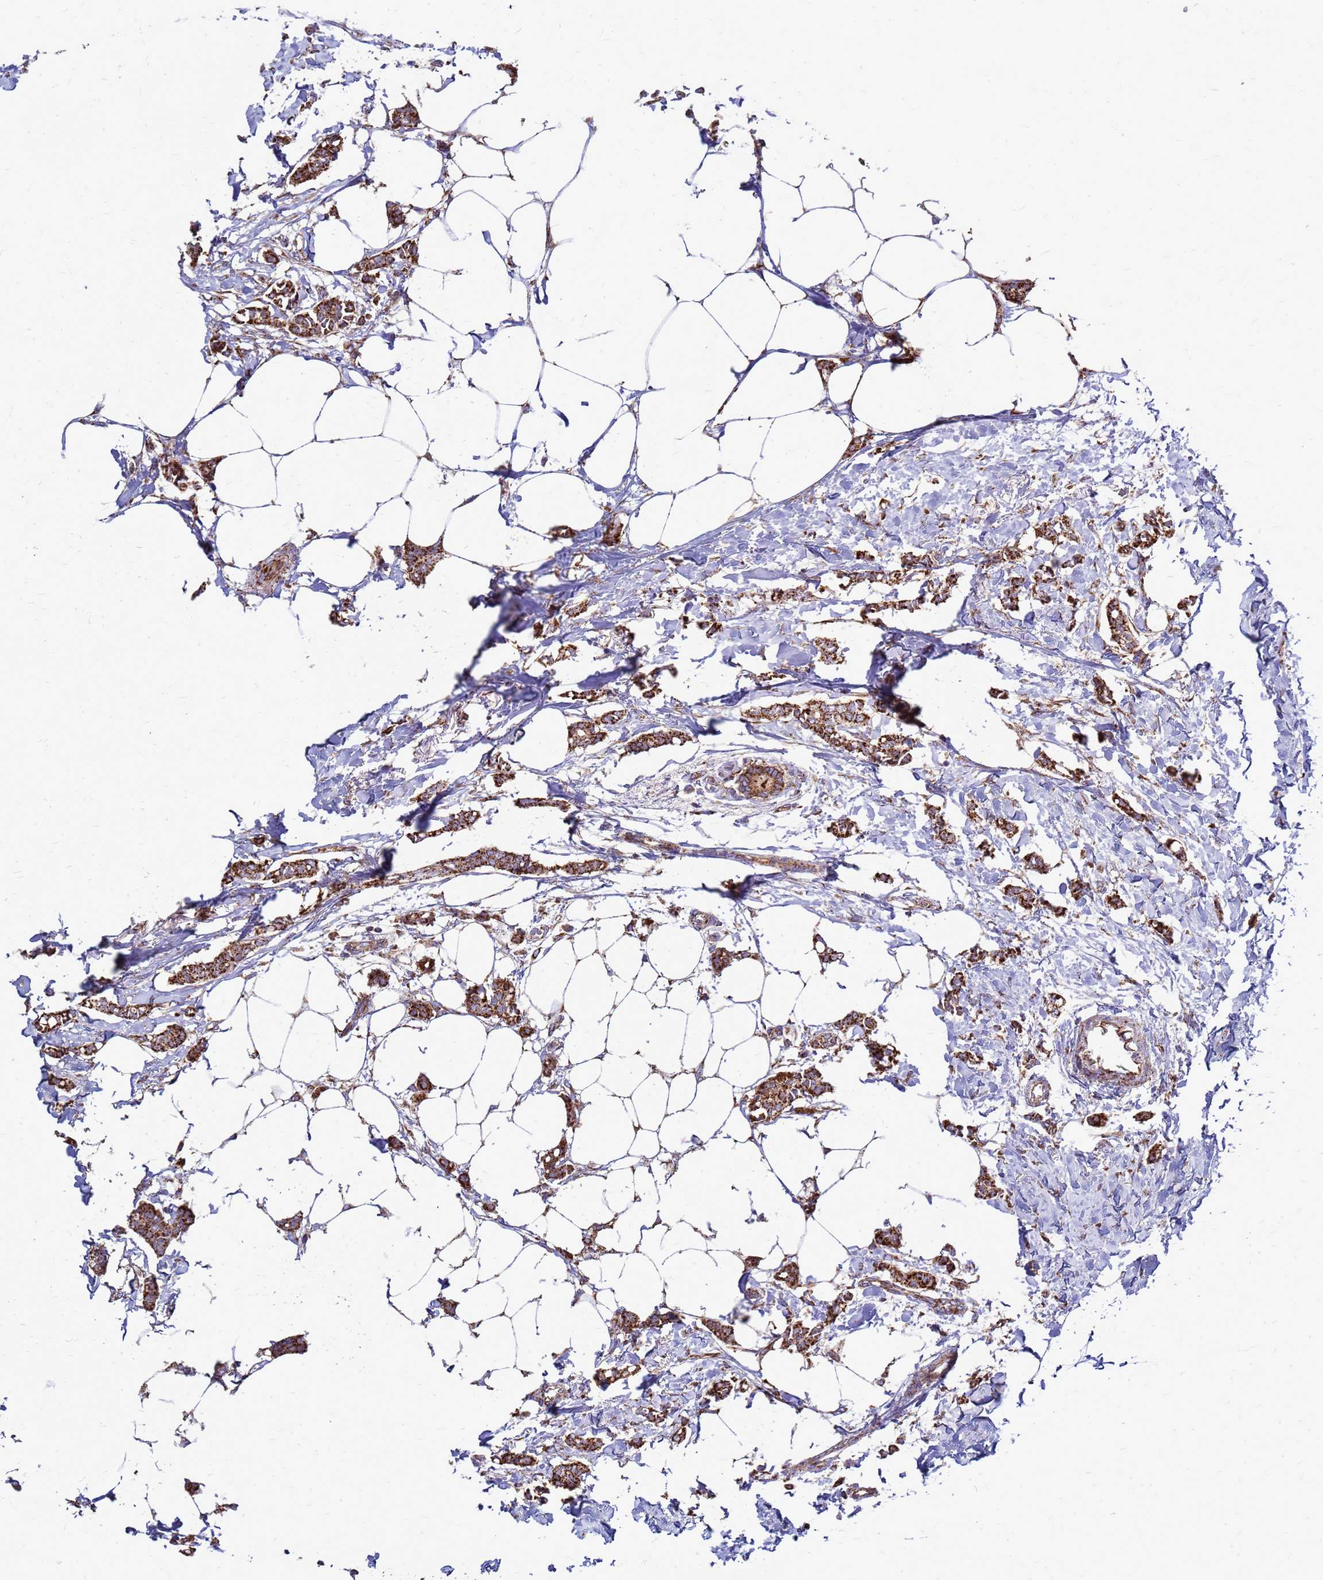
{"staining": {"intensity": "strong", "quantity": ">75%", "location": "cytoplasmic/membranous"}, "tissue": "breast cancer", "cell_type": "Tumor cells", "image_type": "cancer", "snomed": [{"axis": "morphology", "description": "Duct carcinoma"}, {"axis": "topography", "description": "Breast"}], "caption": "Strong cytoplasmic/membranous positivity is appreciated in about >75% of tumor cells in intraductal carcinoma (breast). The protein of interest is stained brown, and the nuclei are stained in blue (DAB IHC with brightfield microscopy, high magnification).", "gene": "FSTL4", "patient": {"sex": "female", "age": 41}}